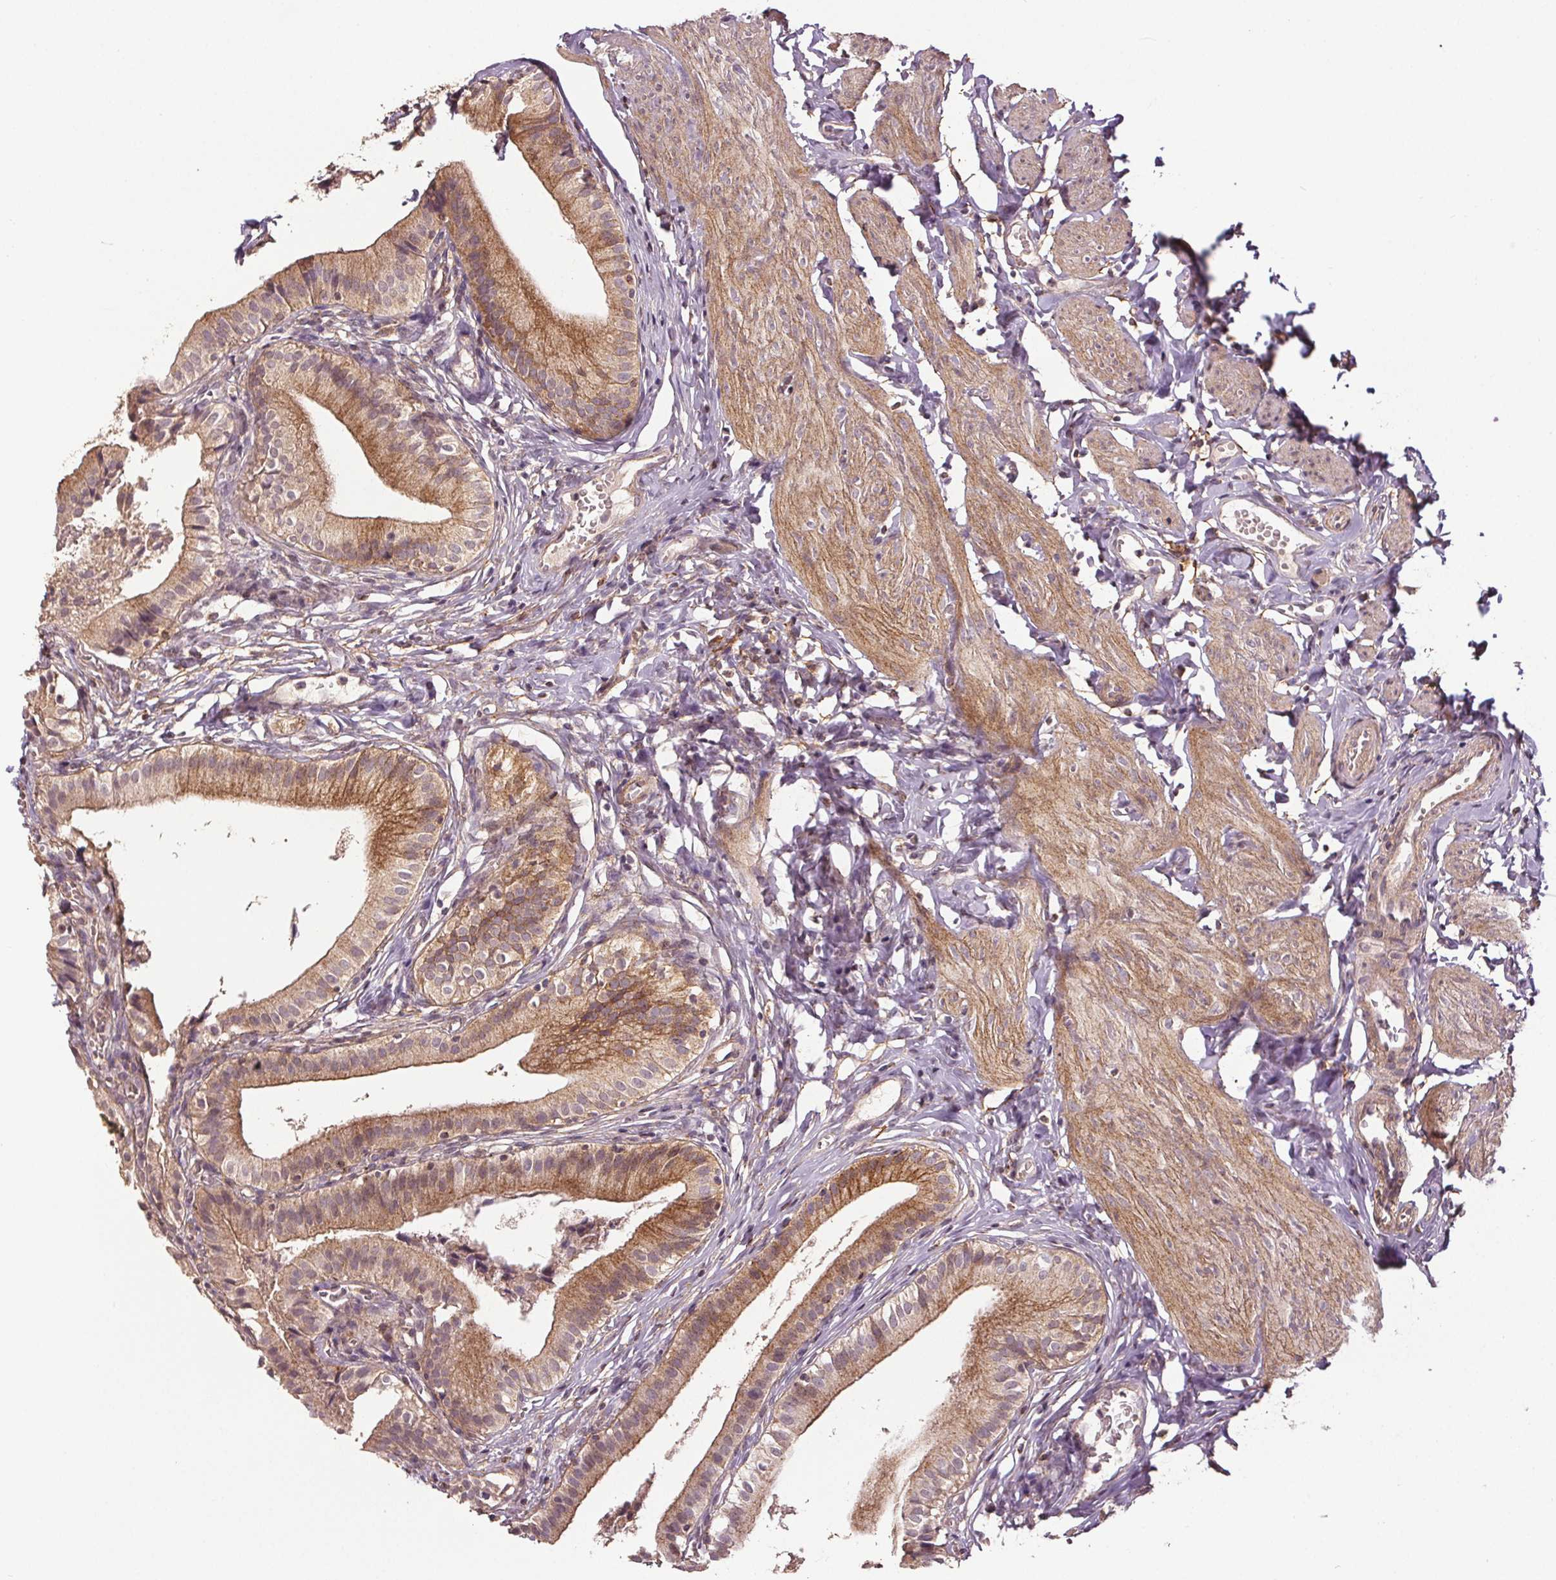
{"staining": {"intensity": "moderate", "quantity": "25%-75%", "location": "cytoplasmic/membranous"}, "tissue": "gallbladder", "cell_type": "Glandular cells", "image_type": "normal", "snomed": [{"axis": "morphology", "description": "Normal tissue, NOS"}, {"axis": "topography", "description": "Gallbladder"}], "caption": "A brown stain shows moderate cytoplasmic/membranous staining of a protein in glandular cells of normal gallbladder. The protein is stained brown, and the nuclei are stained in blue (DAB IHC with brightfield microscopy, high magnification).", "gene": "EPHB3", "patient": {"sex": "female", "age": 47}}